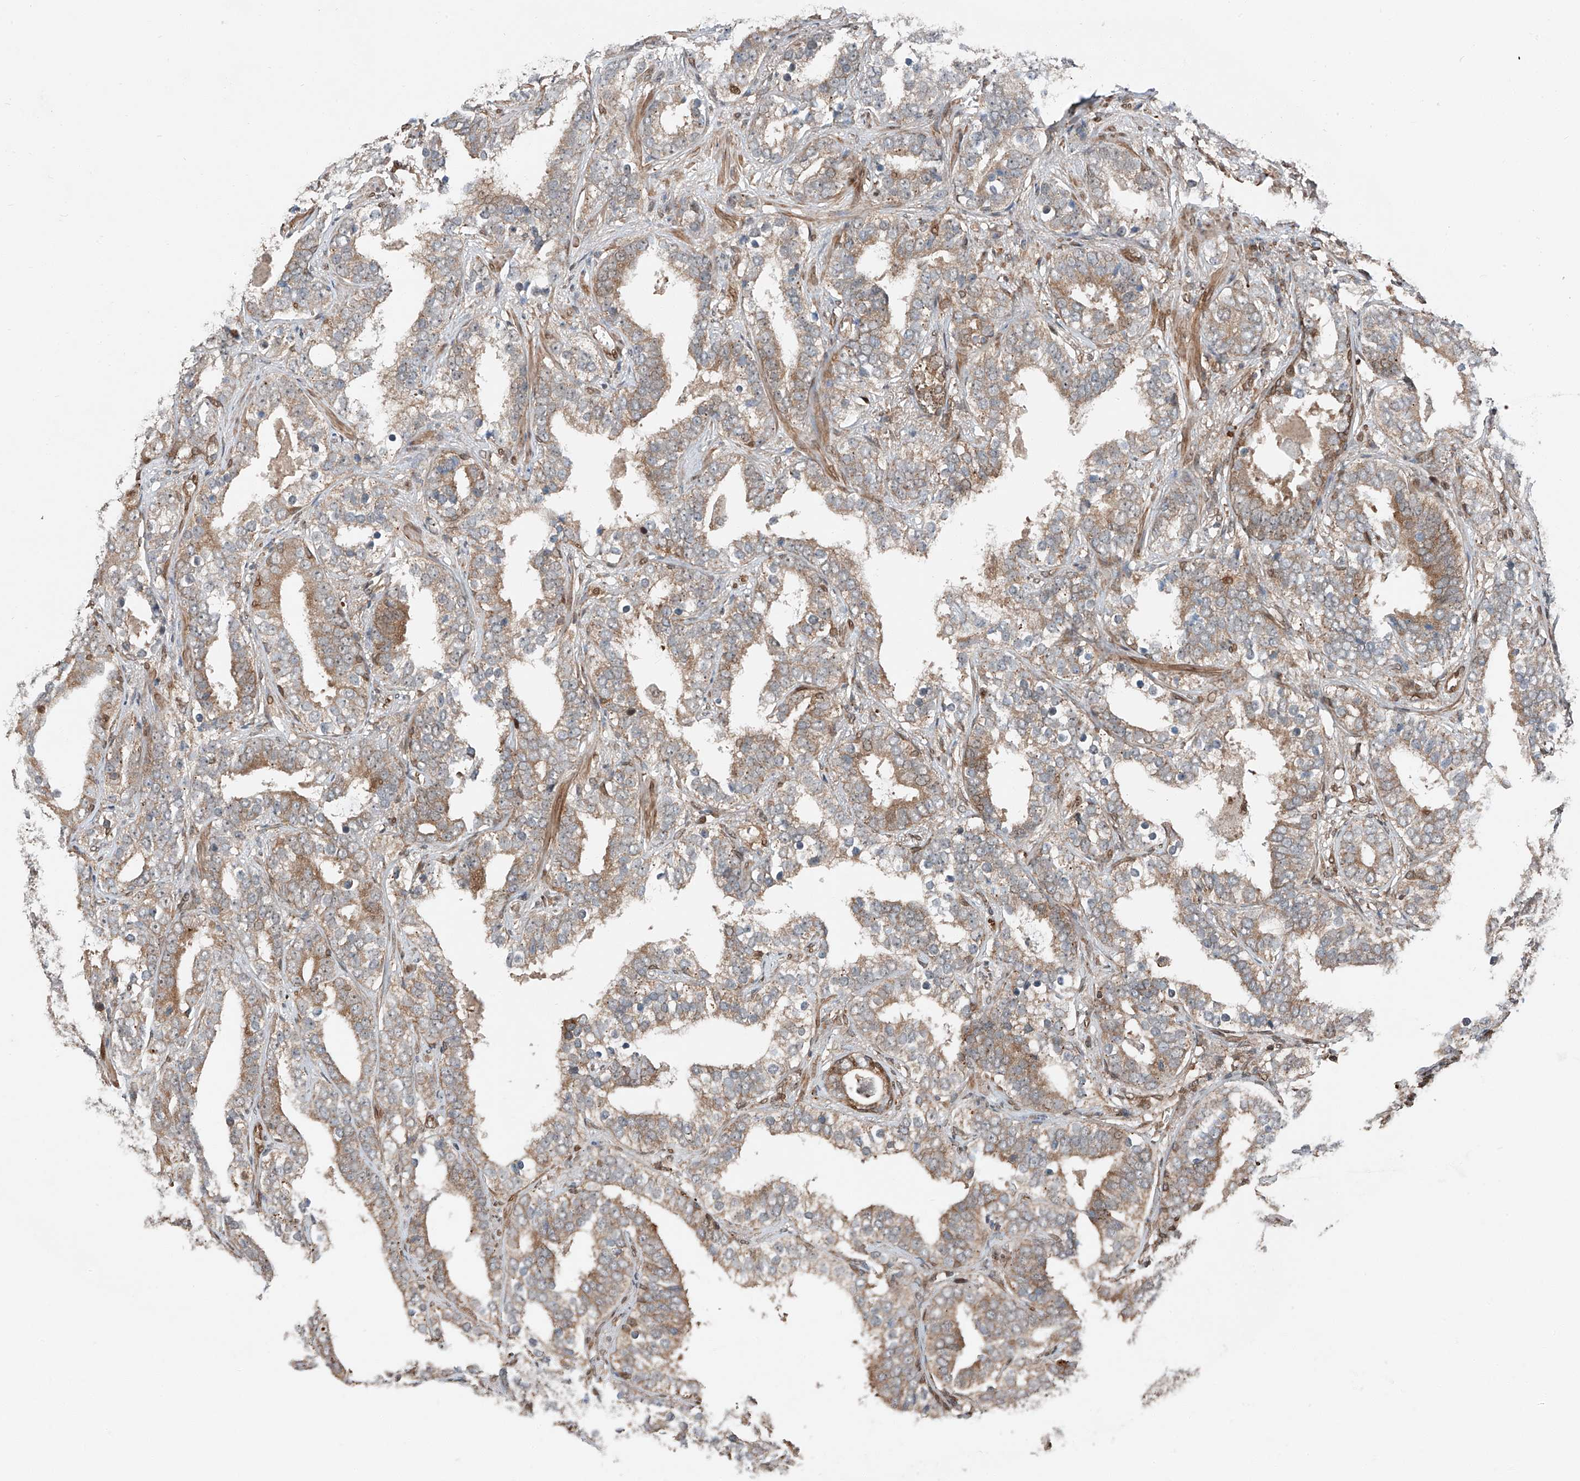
{"staining": {"intensity": "moderate", "quantity": ">75%", "location": "cytoplasmic/membranous"}, "tissue": "prostate cancer", "cell_type": "Tumor cells", "image_type": "cancer", "snomed": [{"axis": "morphology", "description": "Adenocarcinoma, High grade"}, {"axis": "topography", "description": "Prostate"}], "caption": "The photomicrograph exhibits immunohistochemical staining of prostate cancer (adenocarcinoma (high-grade)). There is moderate cytoplasmic/membranous staining is present in approximately >75% of tumor cells.", "gene": "CEP162", "patient": {"sex": "male", "age": 62}}